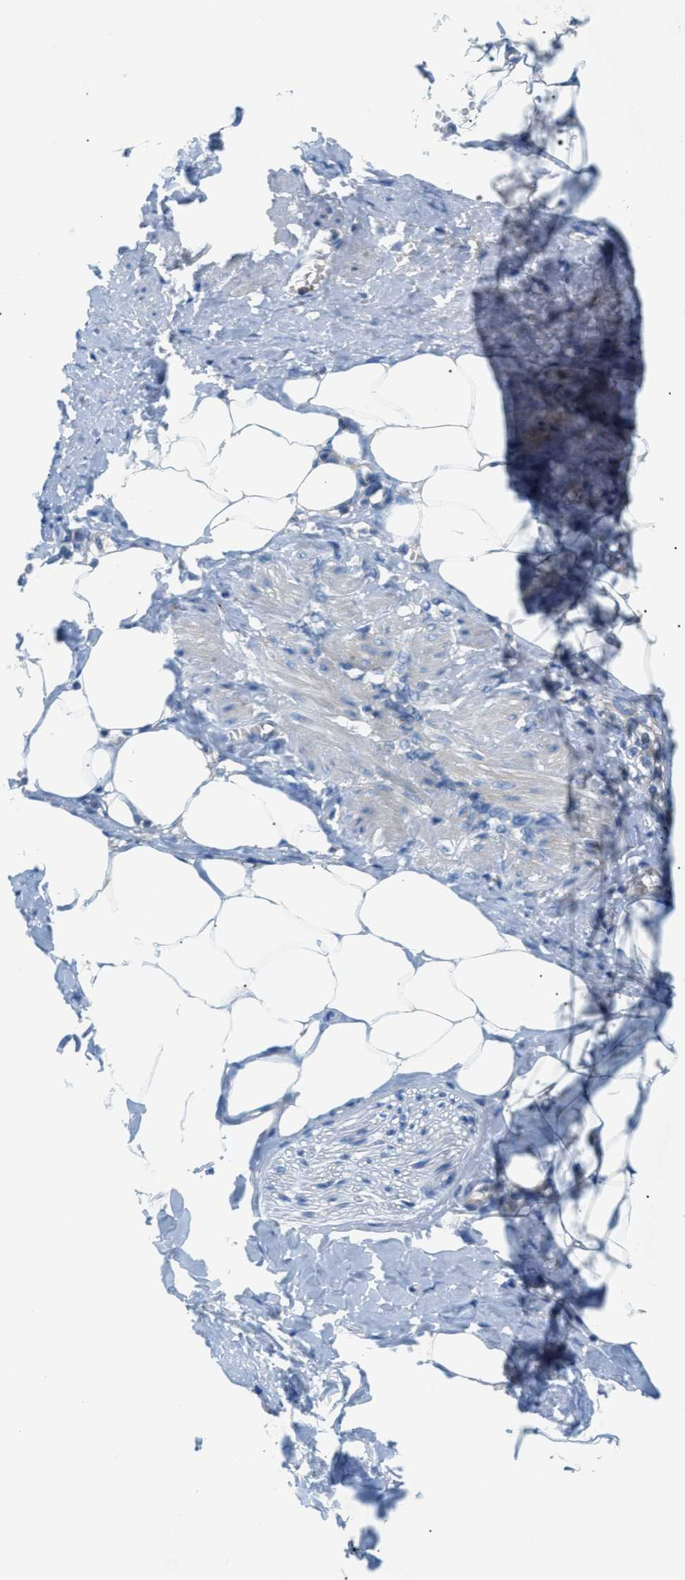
{"staining": {"intensity": "negative", "quantity": "none", "location": "none"}, "tissue": "adipose tissue", "cell_type": "Adipocytes", "image_type": "normal", "snomed": [{"axis": "morphology", "description": "Normal tissue, NOS"}, {"axis": "topography", "description": "Vascular tissue"}], "caption": "A photomicrograph of adipose tissue stained for a protein exhibits no brown staining in adipocytes. (Stains: DAB (3,3'-diaminobenzidine) IHC with hematoxylin counter stain, Microscopy: brightfield microscopy at high magnification).", "gene": "ORAI1", "patient": {"sex": "male", "age": 41}}